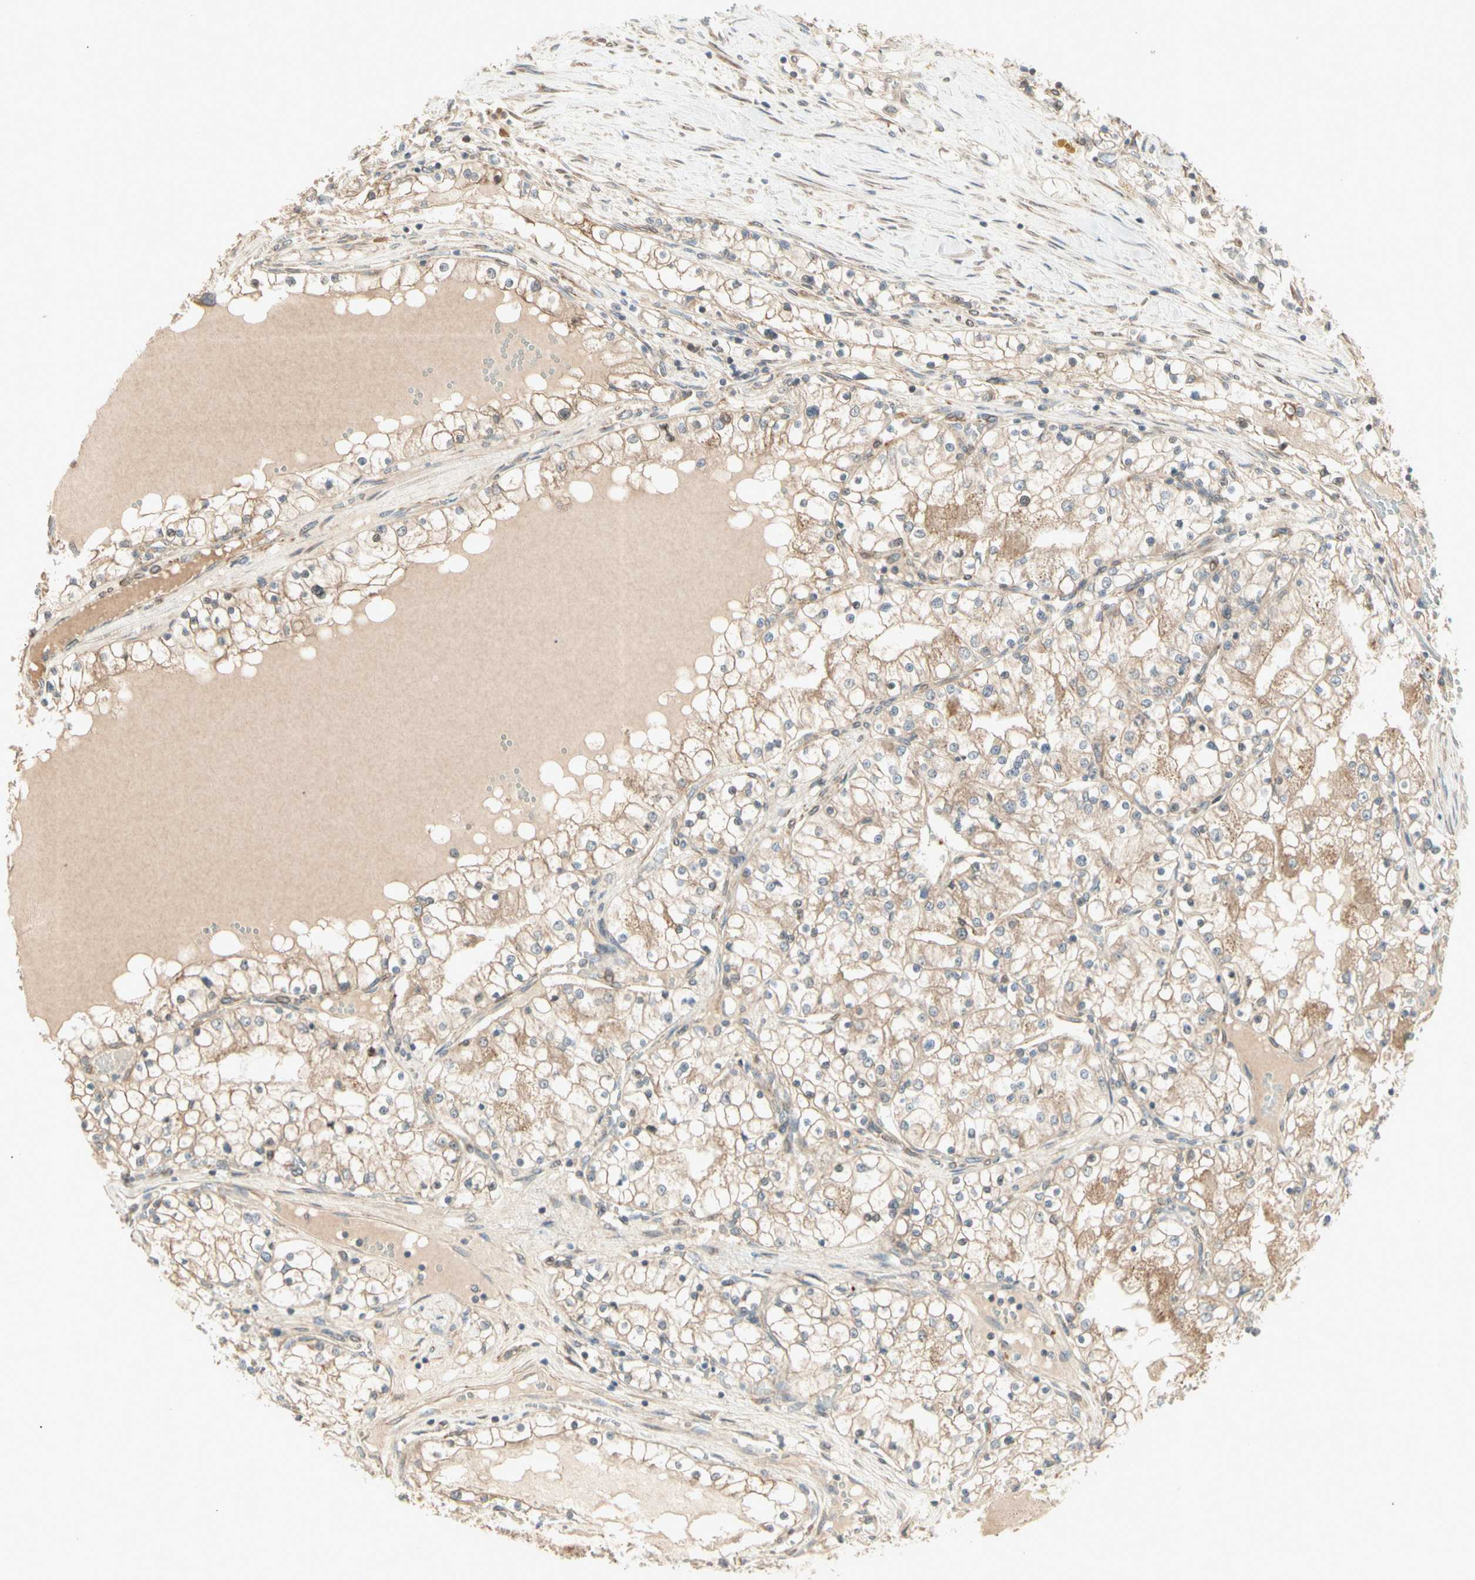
{"staining": {"intensity": "weak", "quantity": ">75%", "location": "cytoplasmic/membranous"}, "tissue": "renal cancer", "cell_type": "Tumor cells", "image_type": "cancer", "snomed": [{"axis": "morphology", "description": "Adenocarcinoma, NOS"}, {"axis": "topography", "description": "Kidney"}], "caption": "Immunohistochemistry (IHC) of renal cancer exhibits low levels of weak cytoplasmic/membranous expression in about >75% of tumor cells.", "gene": "IRAG1", "patient": {"sex": "male", "age": 68}}